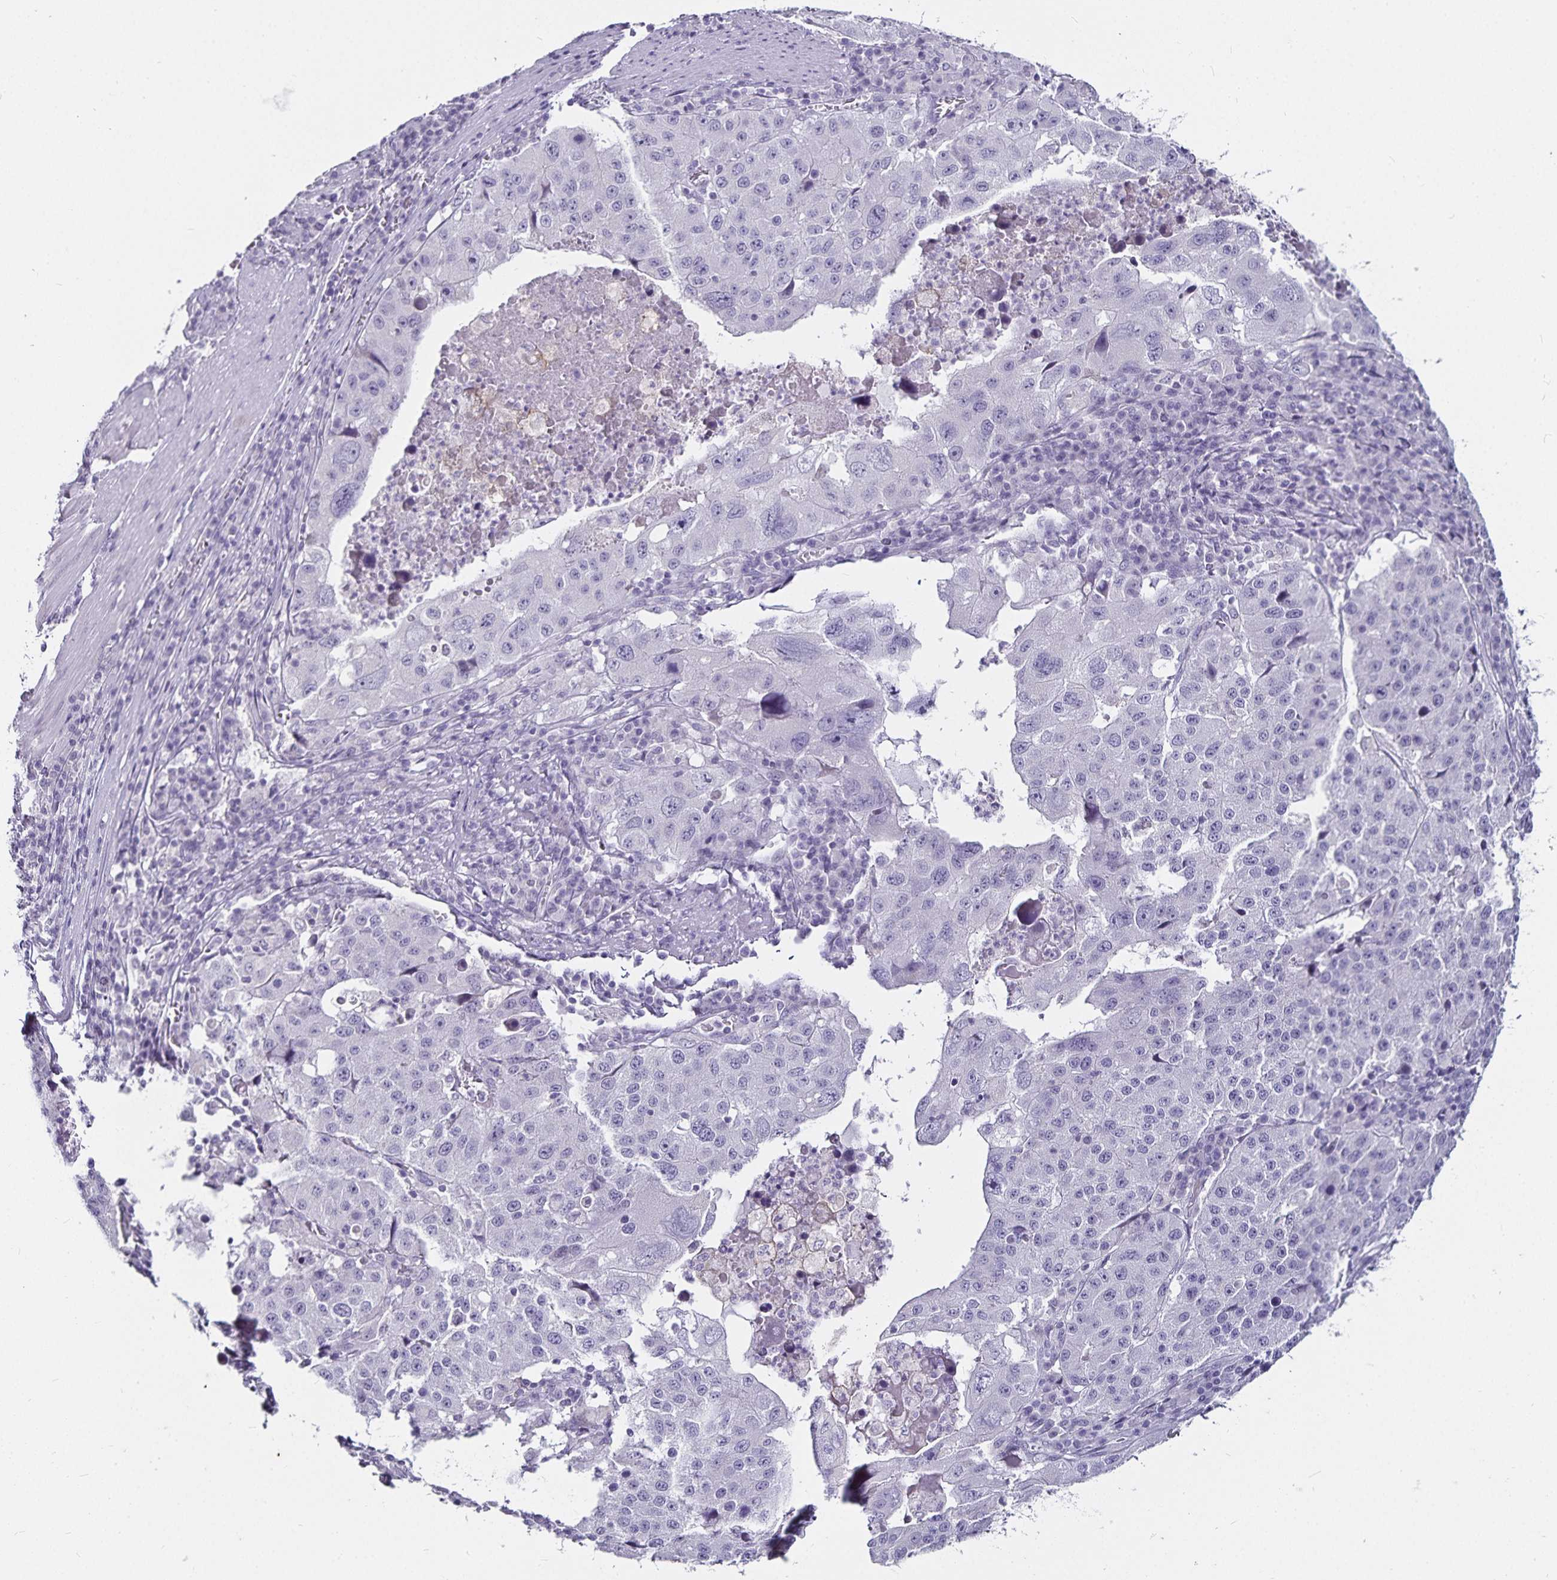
{"staining": {"intensity": "negative", "quantity": "none", "location": "none"}, "tissue": "stomach cancer", "cell_type": "Tumor cells", "image_type": "cancer", "snomed": [{"axis": "morphology", "description": "Adenocarcinoma, NOS"}, {"axis": "topography", "description": "Stomach"}], "caption": "IHC micrograph of neoplastic tissue: stomach cancer stained with DAB (3,3'-diaminobenzidine) exhibits no significant protein staining in tumor cells.", "gene": "CA12", "patient": {"sex": "male", "age": 71}}